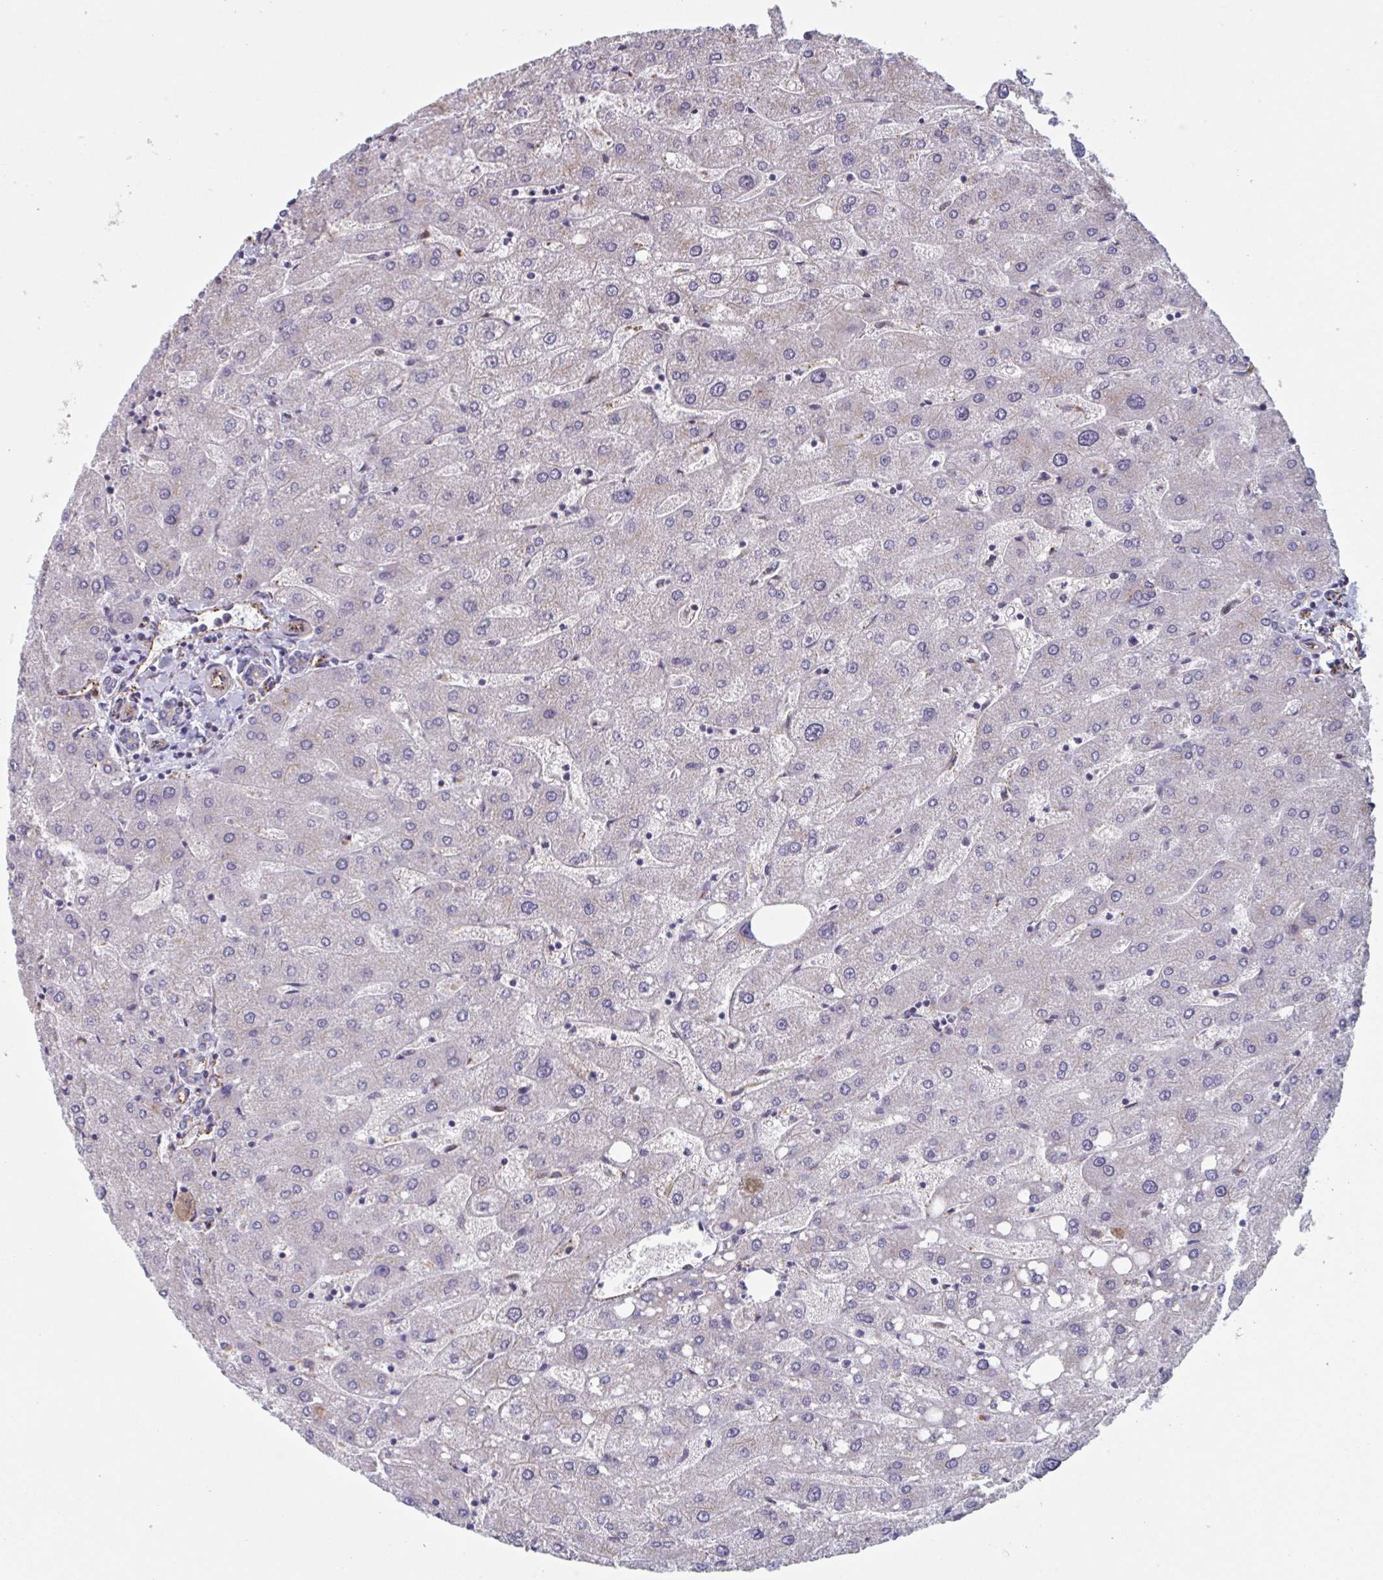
{"staining": {"intensity": "negative", "quantity": "none", "location": "none"}, "tissue": "liver", "cell_type": "Cholangiocytes", "image_type": "normal", "snomed": [{"axis": "morphology", "description": "Normal tissue, NOS"}, {"axis": "topography", "description": "Liver"}], "caption": "Protein analysis of normal liver demonstrates no significant staining in cholangiocytes. (DAB immunohistochemistry (IHC), high magnification).", "gene": "TNFSF10", "patient": {"sex": "male", "age": 67}}